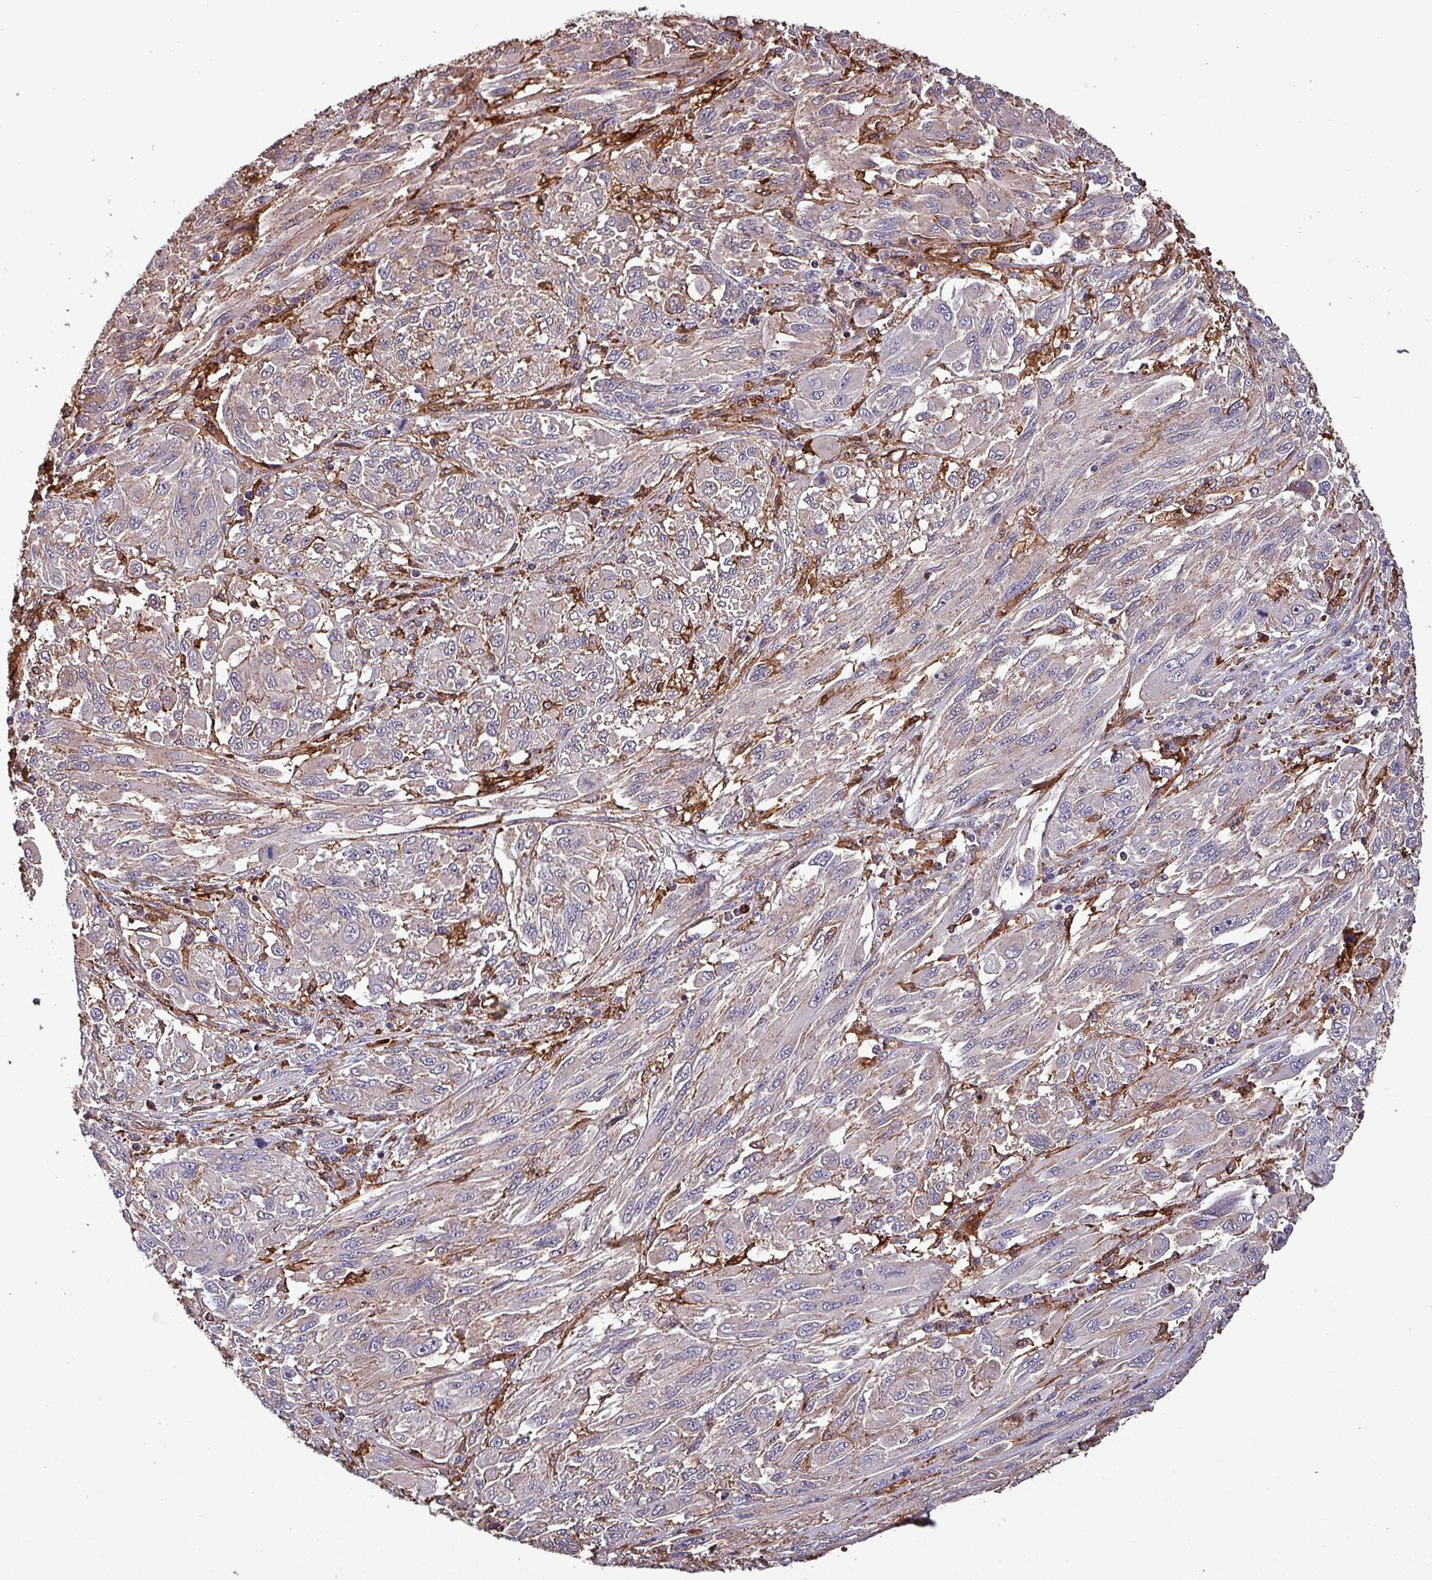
{"staining": {"intensity": "negative", "quantity": "none", "location": "none"}, "tissue": "melanoma", "cell_type": "Tumor cells", "image_type": "cancer", "snomed": [{"axis": "morphology", "description": "Malignant melanoma, NOS"}, {"axis": "topography", "description": "Skin"}], "caption": "Immunohistochemical staining of melanoma reveals no significant expression in tumor cells. (Stains: DAB (3,3'-diaminobenzidine) IHC with hematoxylin counter stain, Microscopy: brightfield microscopy at high magnification).", "gene": "SCIN", "patient": {"sex": "female", "age": 91}}